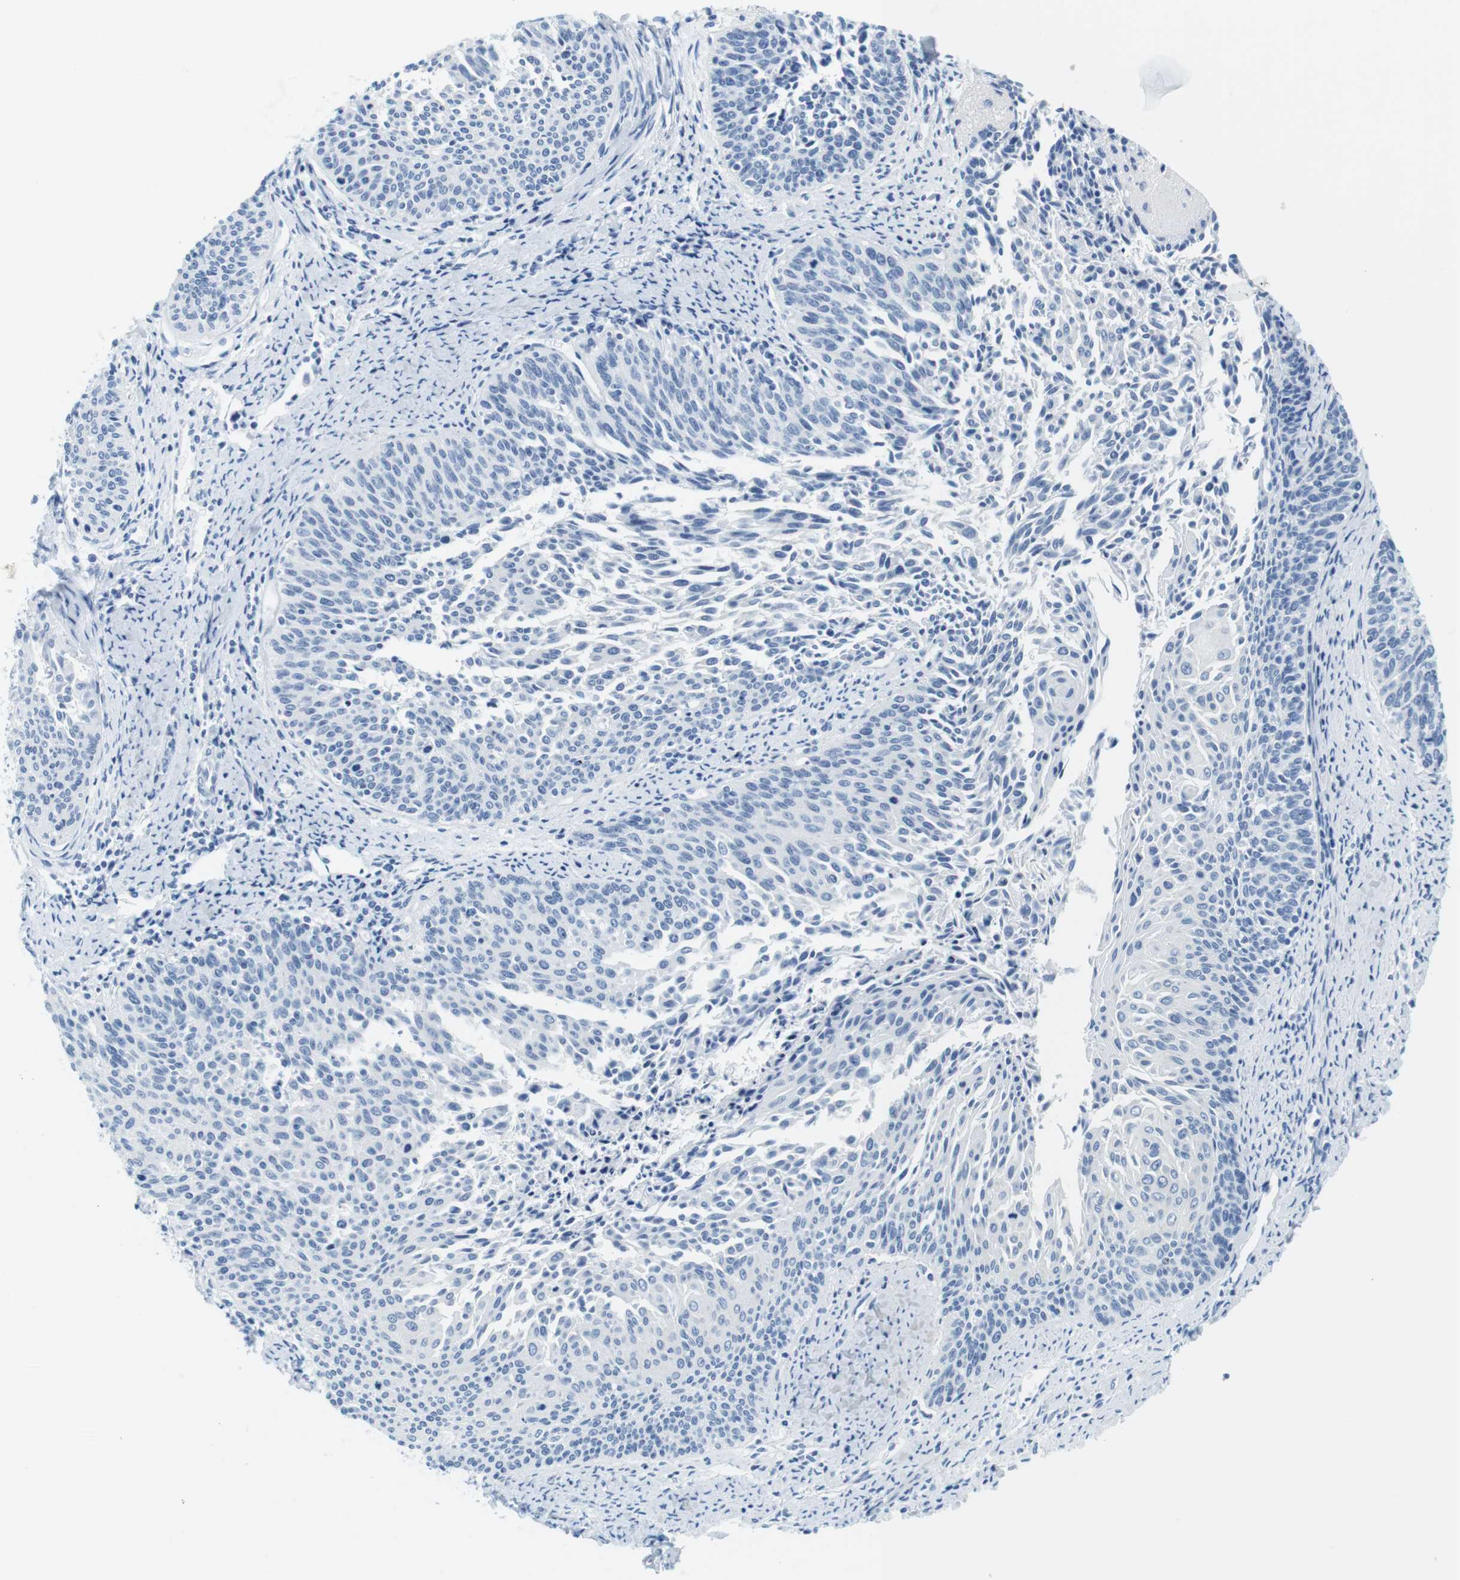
{"staining": {"intensity": "negative", "quantity": "none", "location": "none"}, "tissue": "cervical cancer", "cell_type": "Tumor cells", "image_type": "cancer", "snomed": [{"axis": "morphology", "description": "Squamous cell carcinoma, NOS"}, {"axis": "topography", "description": "Cervix"}], "caption": "Cervical squamous cell carcinoma was stained to show a protein in brown. There is no significant staining in tumor cells.", "gene": "CYP2C9", "patient": {"sex": "female", "age": 55}}